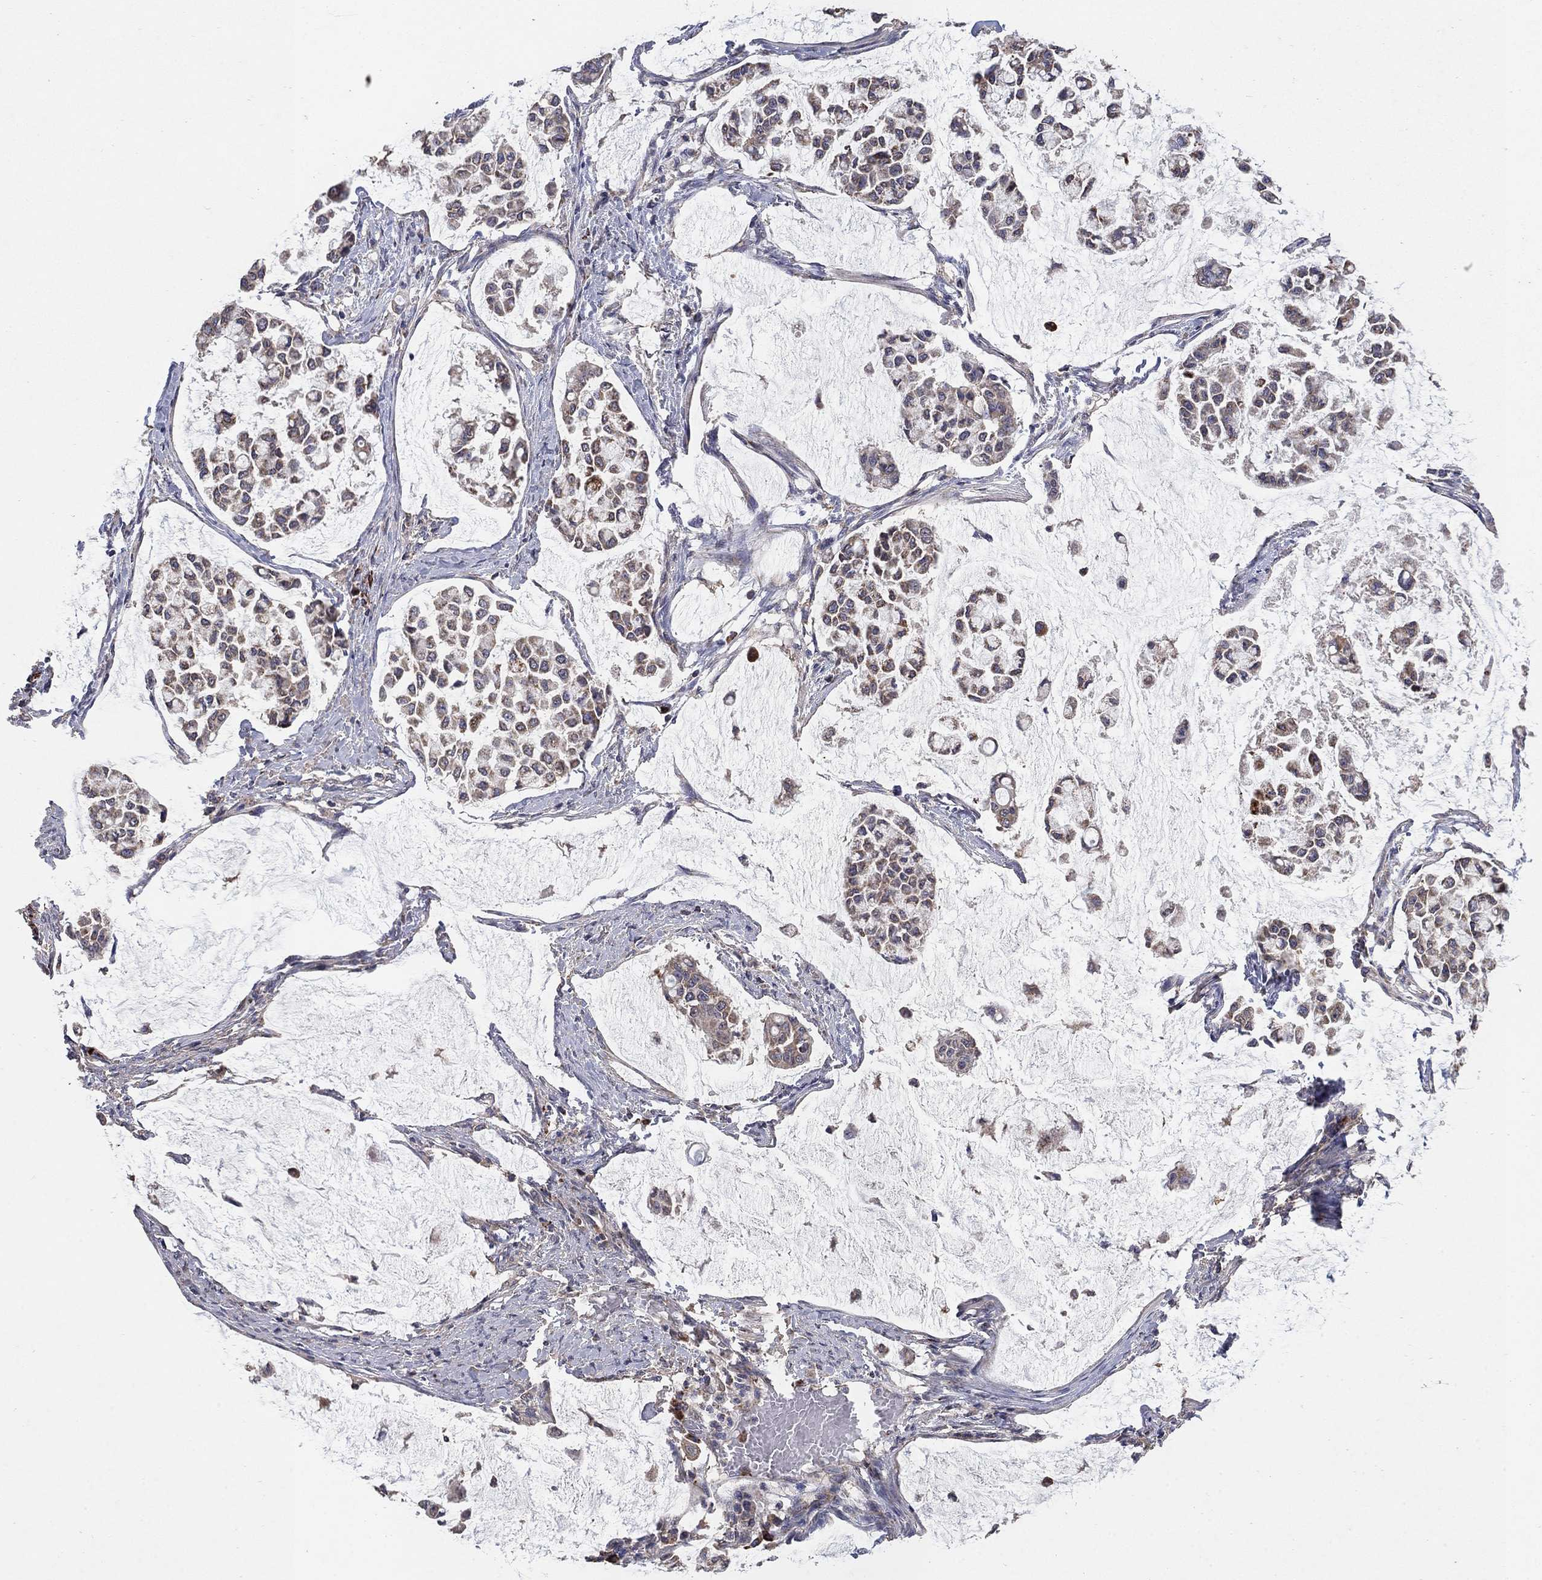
{"staining": {"intensity": "moderate", "quantity": "<25%", "location": "cytoplasmic/membranous"}, "tissue": "stomach cancer", "cell_type": "Tumor cells", "image_type": "cancer", "snomed": [{"axis": "morphology", "description": "Adenocarcinoma, NOS"}, {"axis": "topography", "description": "Stomach"}], "caption": "Immunohistochemical staining of stomach adenocarcinoma reveals low levels of moderate cytoplasmic/membranous protein staining in approximately <25% of tumor cells.", "gene": "GPSM1", "patient": {"sex": "male", "age": 82}}